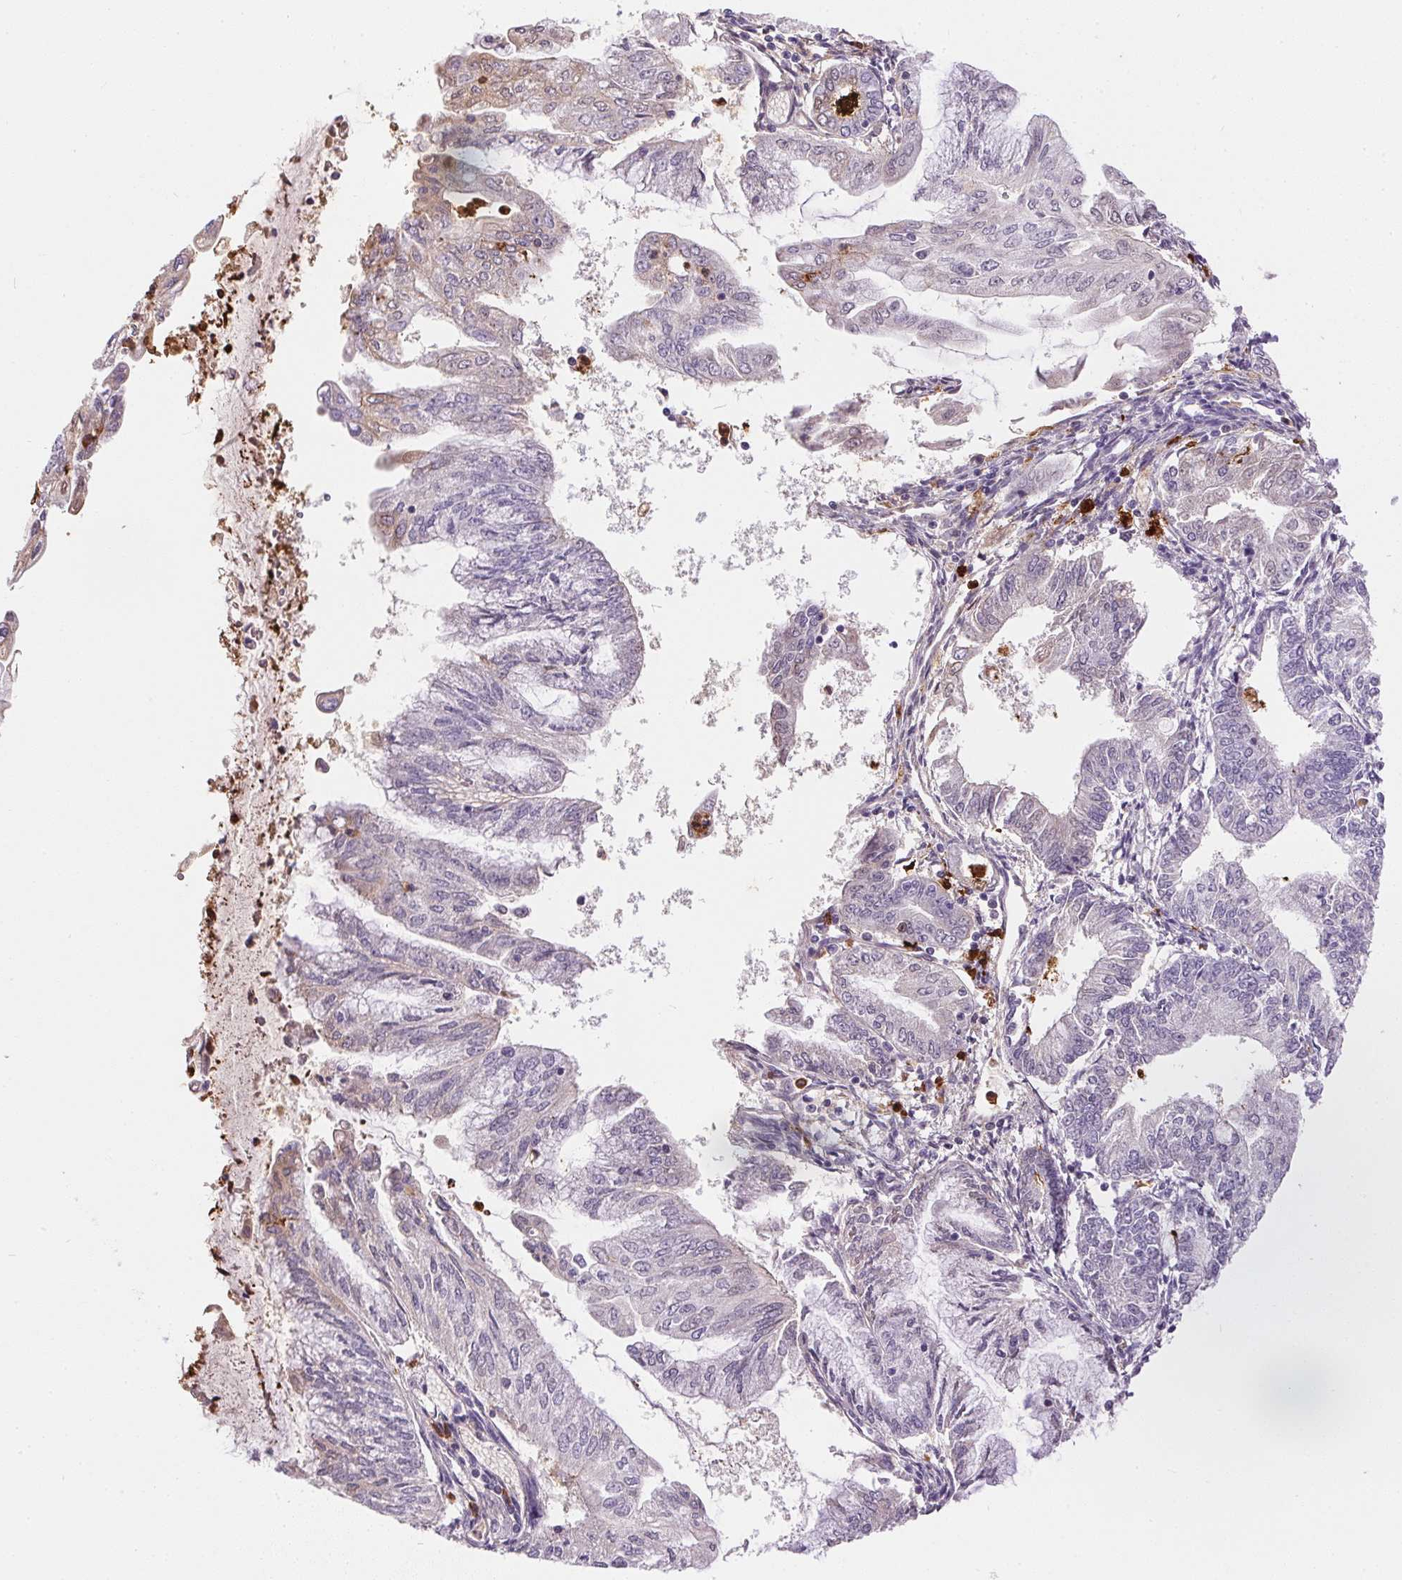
{"staining": {"intensity": "negative", "quantity": "none", "location": "none"}, "tissue": "endometrial cancer", "cell_type": "Tumor cells", "image_type": "cancer", "snomed": [{"axis": "morphology", "description": "Adenocarcinoma, NOS"}, {"axis": "topography", "description": "Endometrium"}], "caption": "Immunohistochemistry histopathology image of endometrial cancer (adenocarcinoma) stained for a protein (brown), which displays no staining in tumor cells.", "gene": "ORM1", "patient": {"sex": "female", "age": 55}}